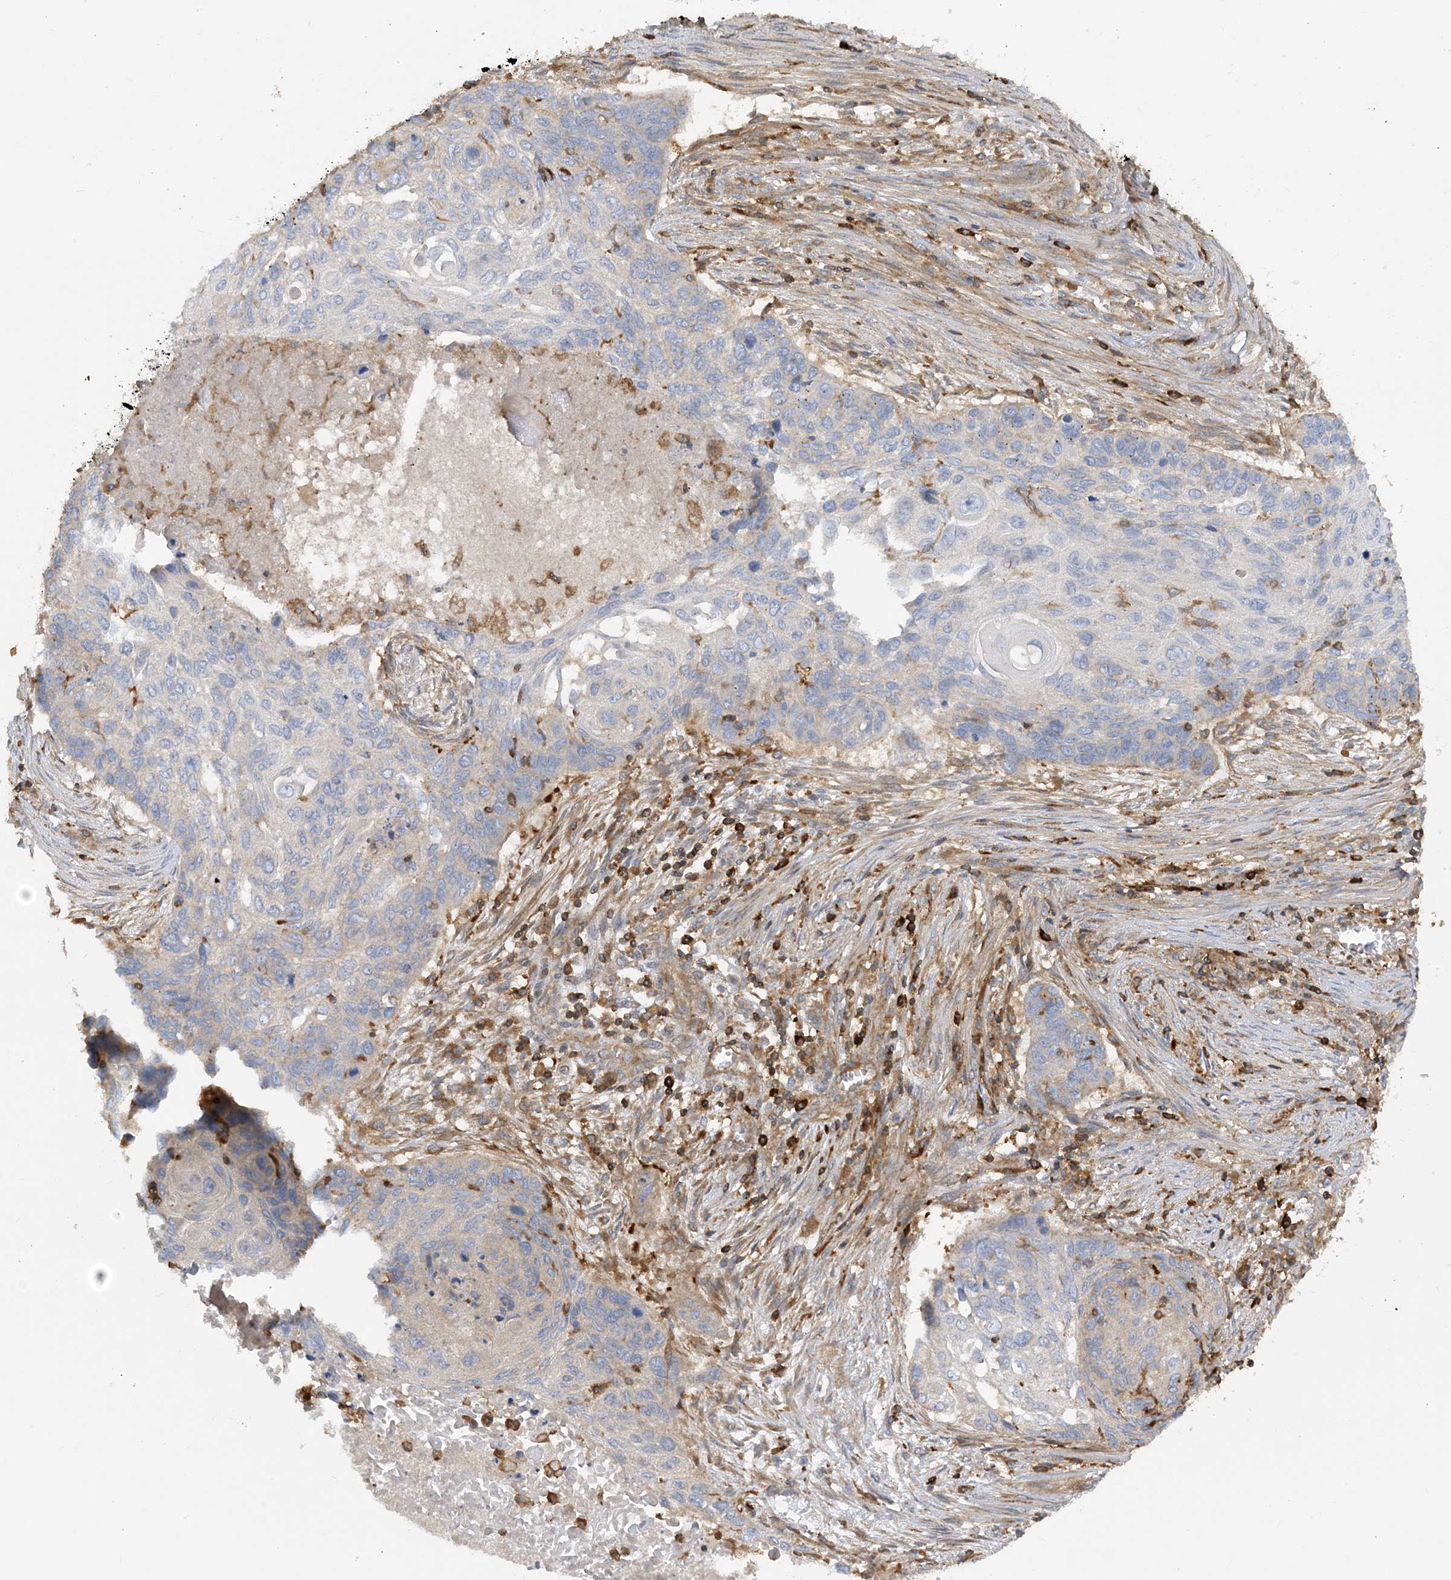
{"staining": {"intensity": "negative", "quantity": "none", "location": "none"}, "tissue": "lung cancer", "cell_type": "Tumor cells", "image_type": "cancer", "snomed": [{"axis": "morphology", "description": "Squamous cell carcinoma, NOS"}, {"axis": "topography", "description": "Lung"}], "caption": "Tumor cells show no significant positivity in lung cancer. The staining is performed using DAB brown chromogen with nuclei counter-stained in using hematoxylin.", "gene": "SFMBT2", "patient": {"sex": "female", "age": 63}}